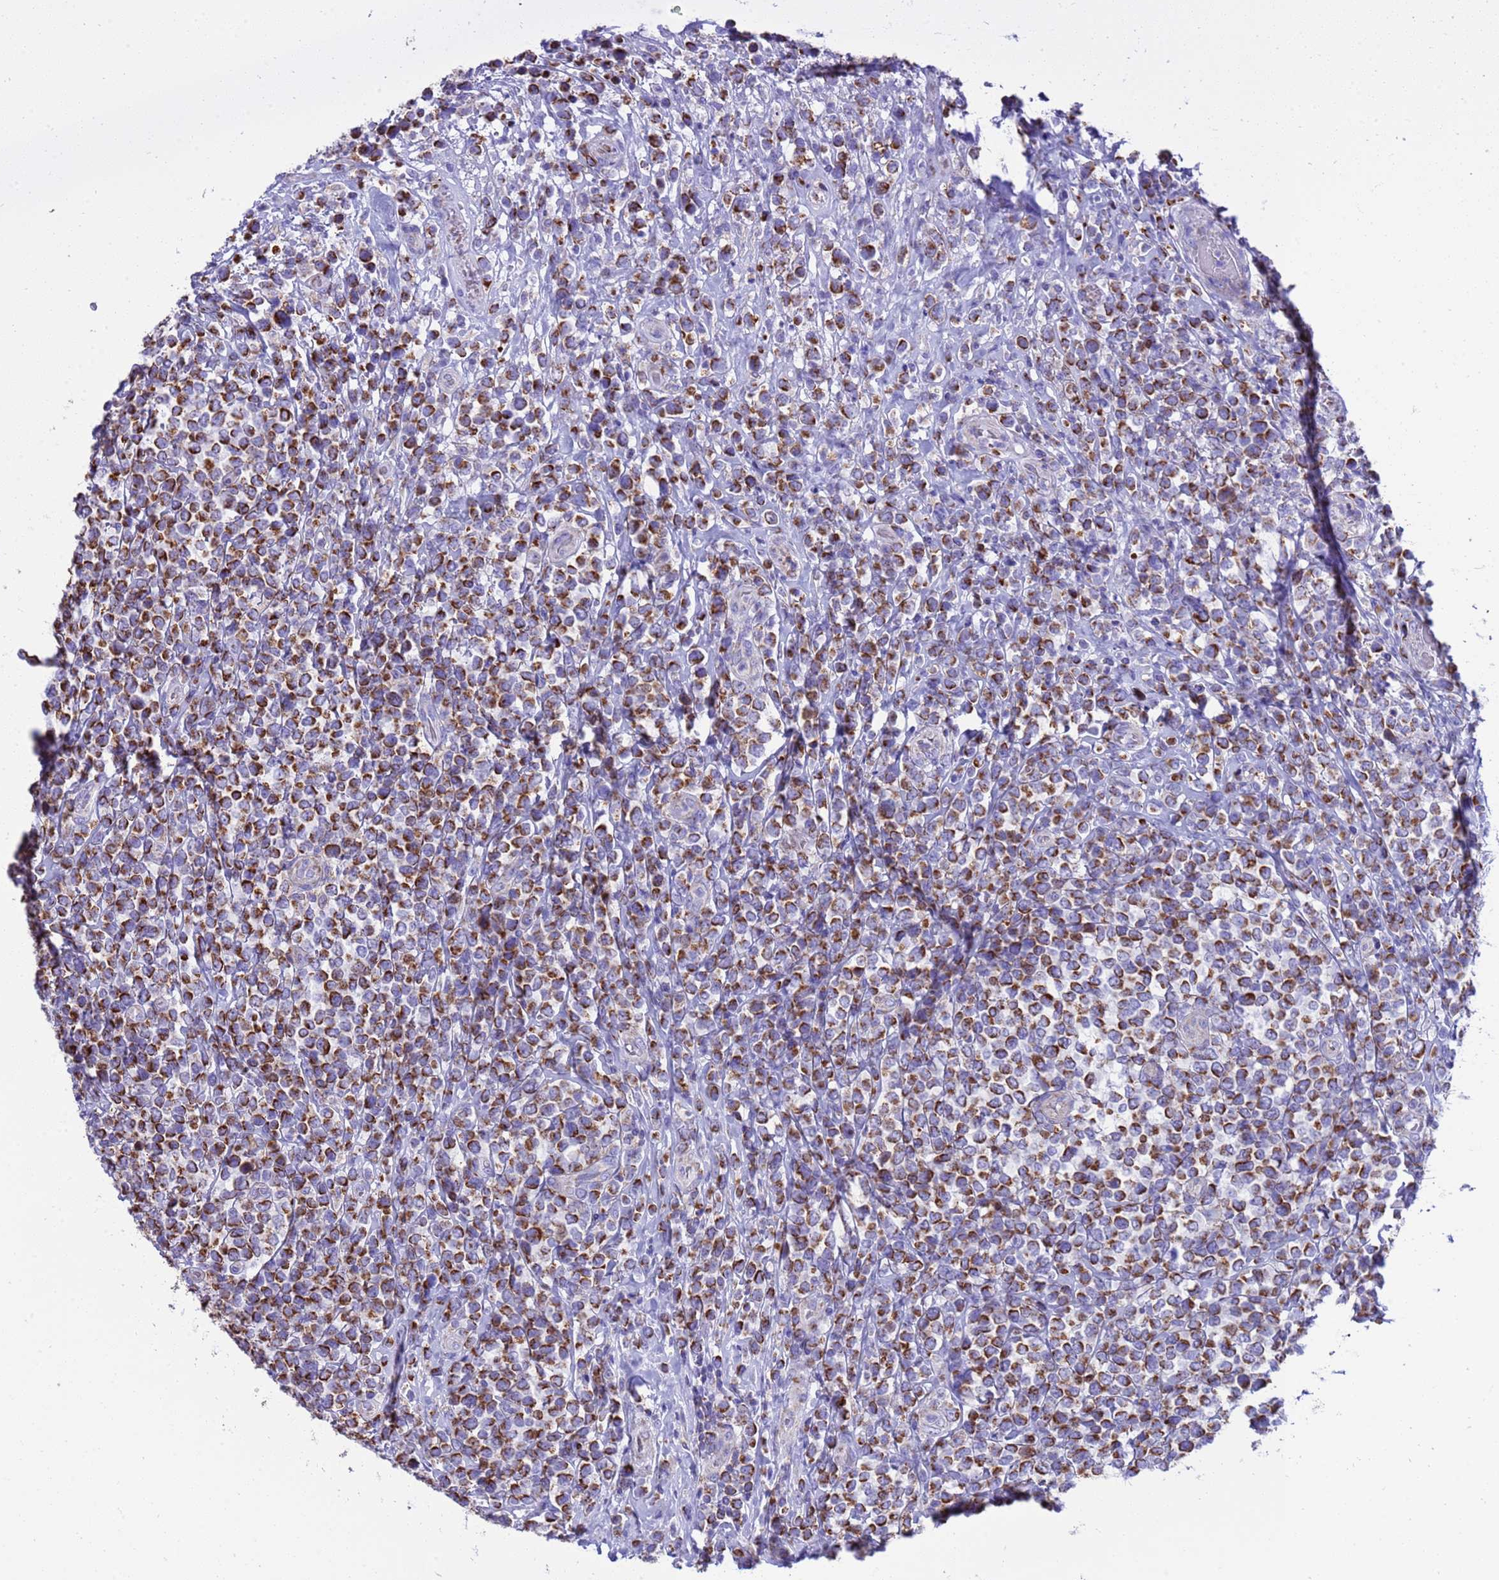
{"staining": {"intensity": "strong", "quantity": ">75%", "location": "cytoplasmic/membranous"}, "tissue": "lymphoma", "cell_type": "Tumor cells", "image_type": "cancer", "snomed": [{"axis": "morphology", "description": "Malignant lymphoma, non-Hodgkin's type, High grade"}, {"axis": "topography", "description": "Soft tissue"}], "caption": "Protein staining of lymphoma tissue exhibits strong cytoplasmic/membranous staining in approximately >75% of tumor cells. (IHC, brightfield microscopy, high magnification).", "gene": "RNF165", "patient": {"sex": "female", "age": 56}}